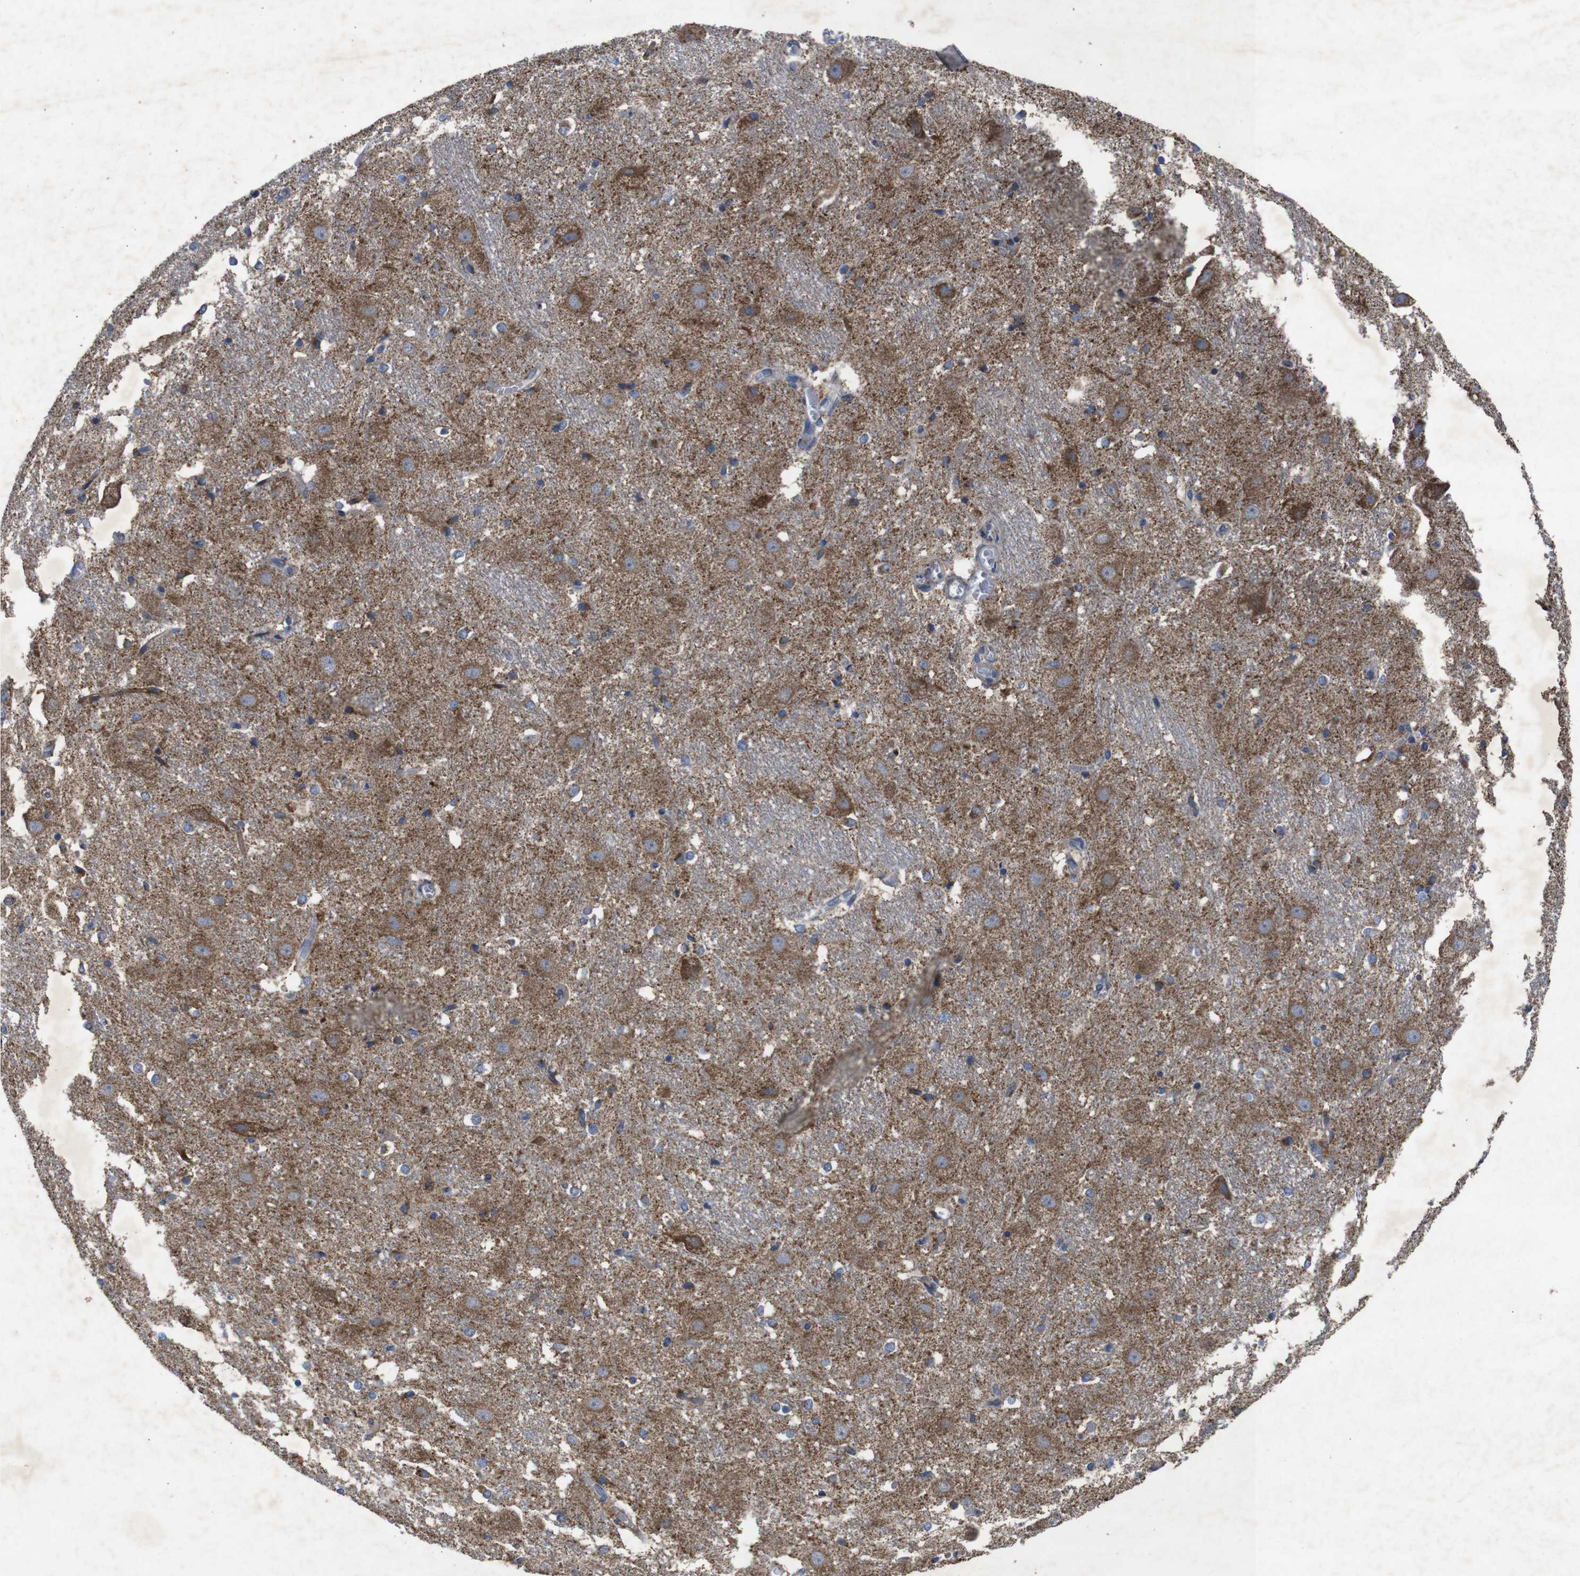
{"staining": {"intensity": "moderate", "quantity": "25%-75%", "location": "cytoplasmic/membranous"}, "tissue": "hippocampus", "cell_type": "Glial cells", "image_type": "normal", "snomed": [{"axis": "morphology", "description": "Normal tissue, NOS"}, {"axis": "topography", "description": "Hippocampus"}], "caption": "This histopathology image exhibits unremarkable hippocampus stained with IHC to label a protein in brown. The cytoplasmic/membranous of glial cells show moderate positivity for the protein. Nuclei are counter-stained blue.", "gene": "CHST10", "patient": {"sex": "female", "age": 19}}